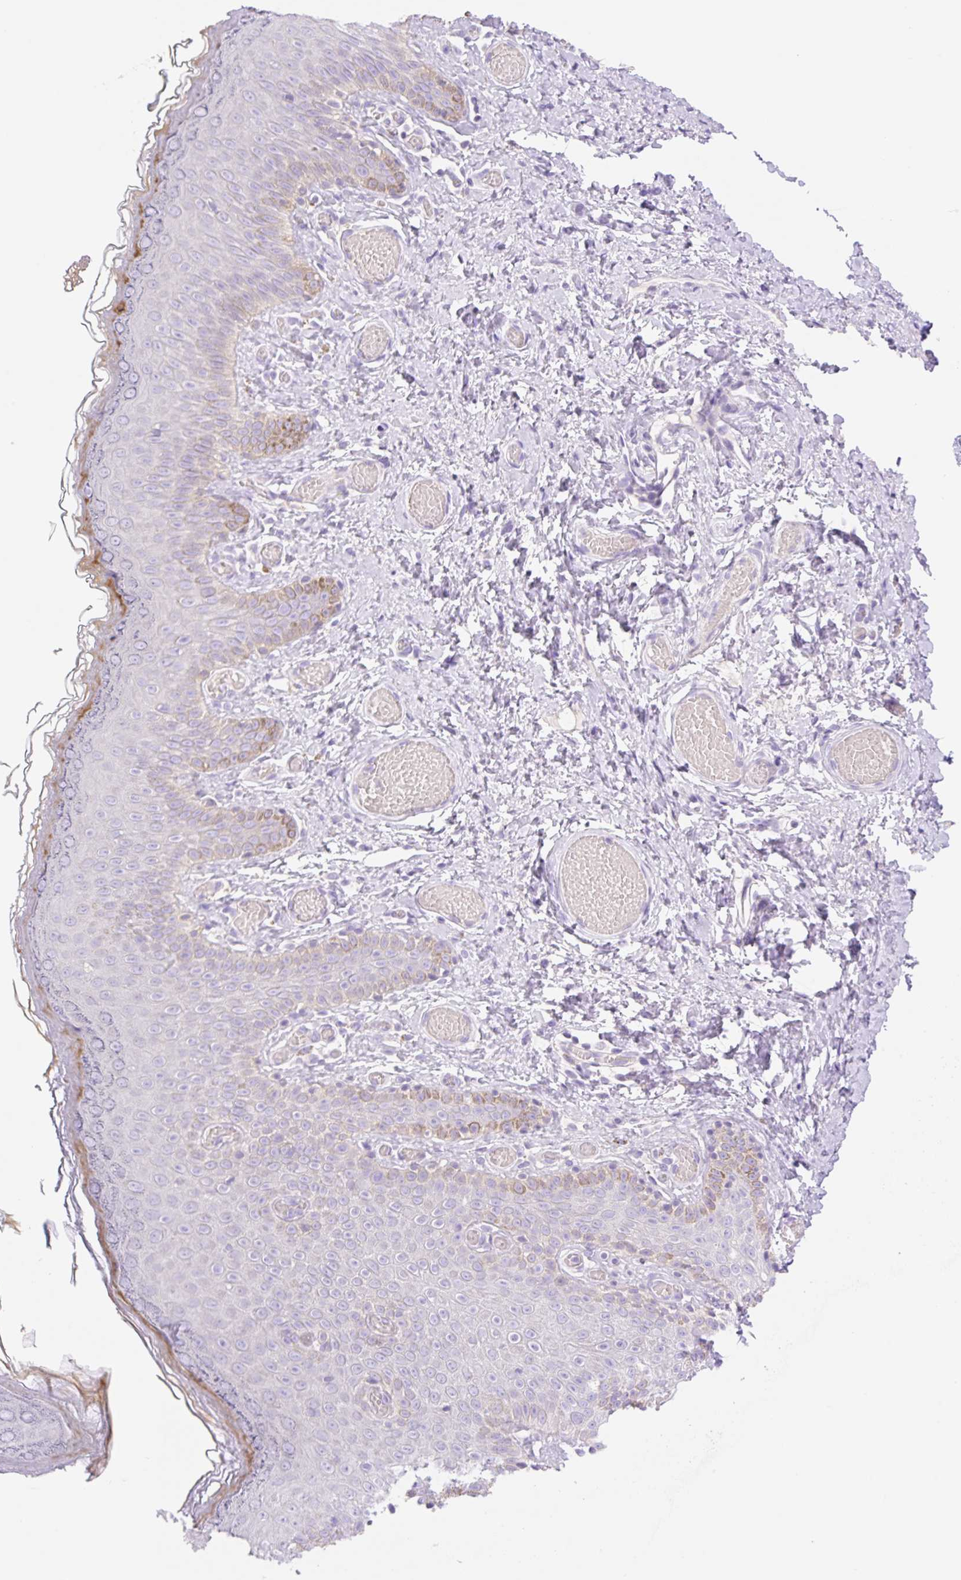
{"staining": {"intensity": "weak", "quantity": "<25%", "location": "cytoplasmic/membranous"}, "tissue": "skin", "cell_type": "Epidermal cells", "image_type": "normal", "snomed": [{"axis": "morphology", "description": "Normal tissue, NOS"}, {"axis": "topography", "description": "Anal"}], "caption": "Immunohistochemistry photomicrograph of normal skin: skin stained with DAB (3,3'-diaminobenzidine) displays no significant protein staining in epidermal cells. The staining was performed using DAB to visualize the protein expression in brown, while the nuclei were stained in blue with hematoxylin (Magnification: 20x).", "gene": "DENND5A", "patient": {"sex": "female", "age": 40}}